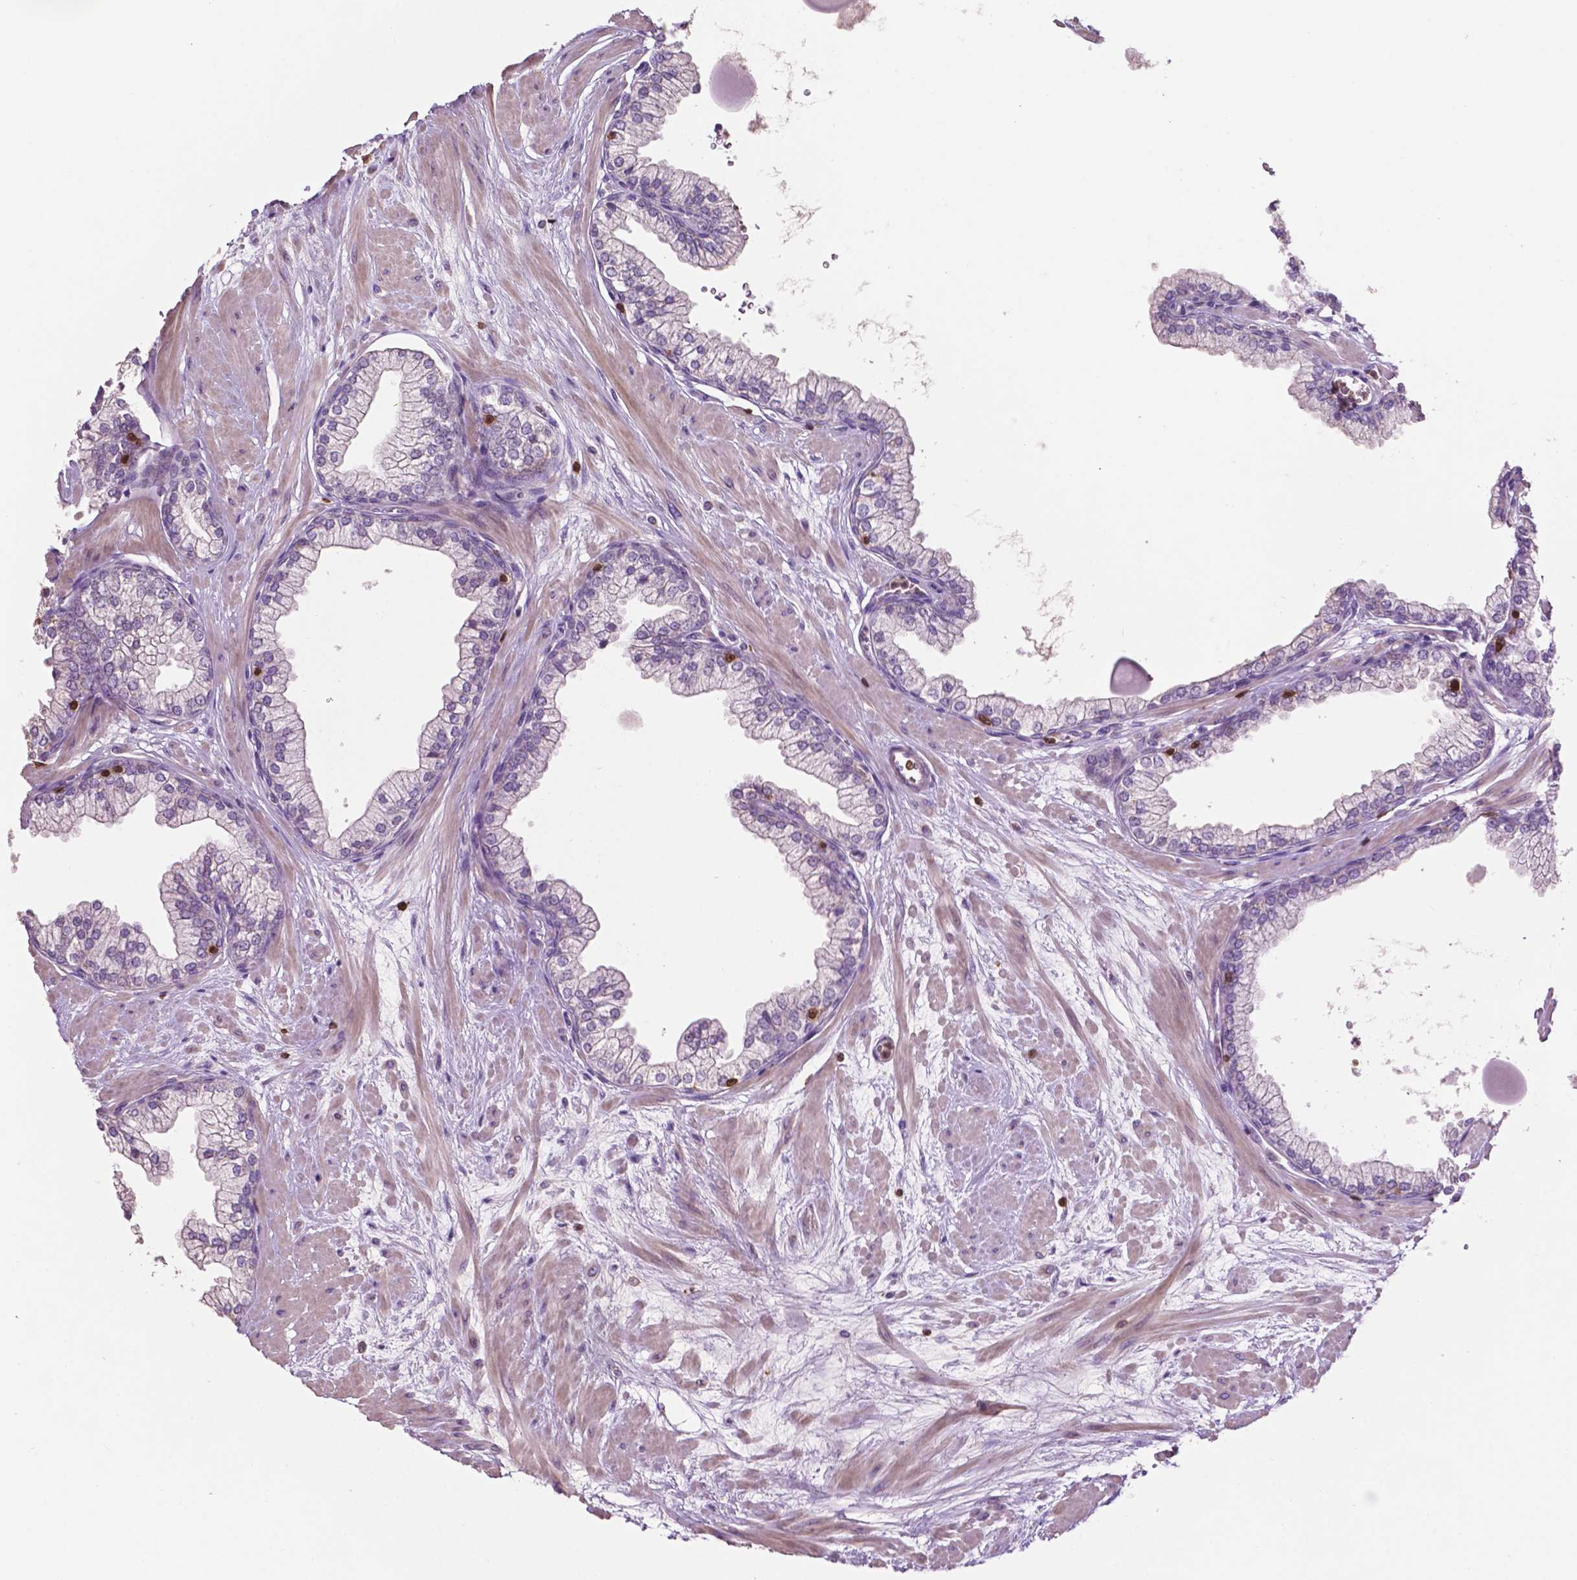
{"staining": {"intensity": "negative", "quantity": "none", "location": "none"}, "tissue": "prostate", "cell_type": "Glandular cells", "image_type": "normal", "snomed": [{"axis": "morphology", "description": "Normal tissue, NOS"}, {"axis": "topography", "description": "Prostate"}, {"axis": "topography", "description": "Peripheral nerve tissue"}], "caption": "Immunohistochemical staining of benign prostate exhibits no significant positivity in glandular cells. (DAB (3,3'-diaminobenzidine) immunohistochemistry (IHC), high magnification).", "gene": "TBC1D10C", "patient": {"sex": "male", "age": 61}}